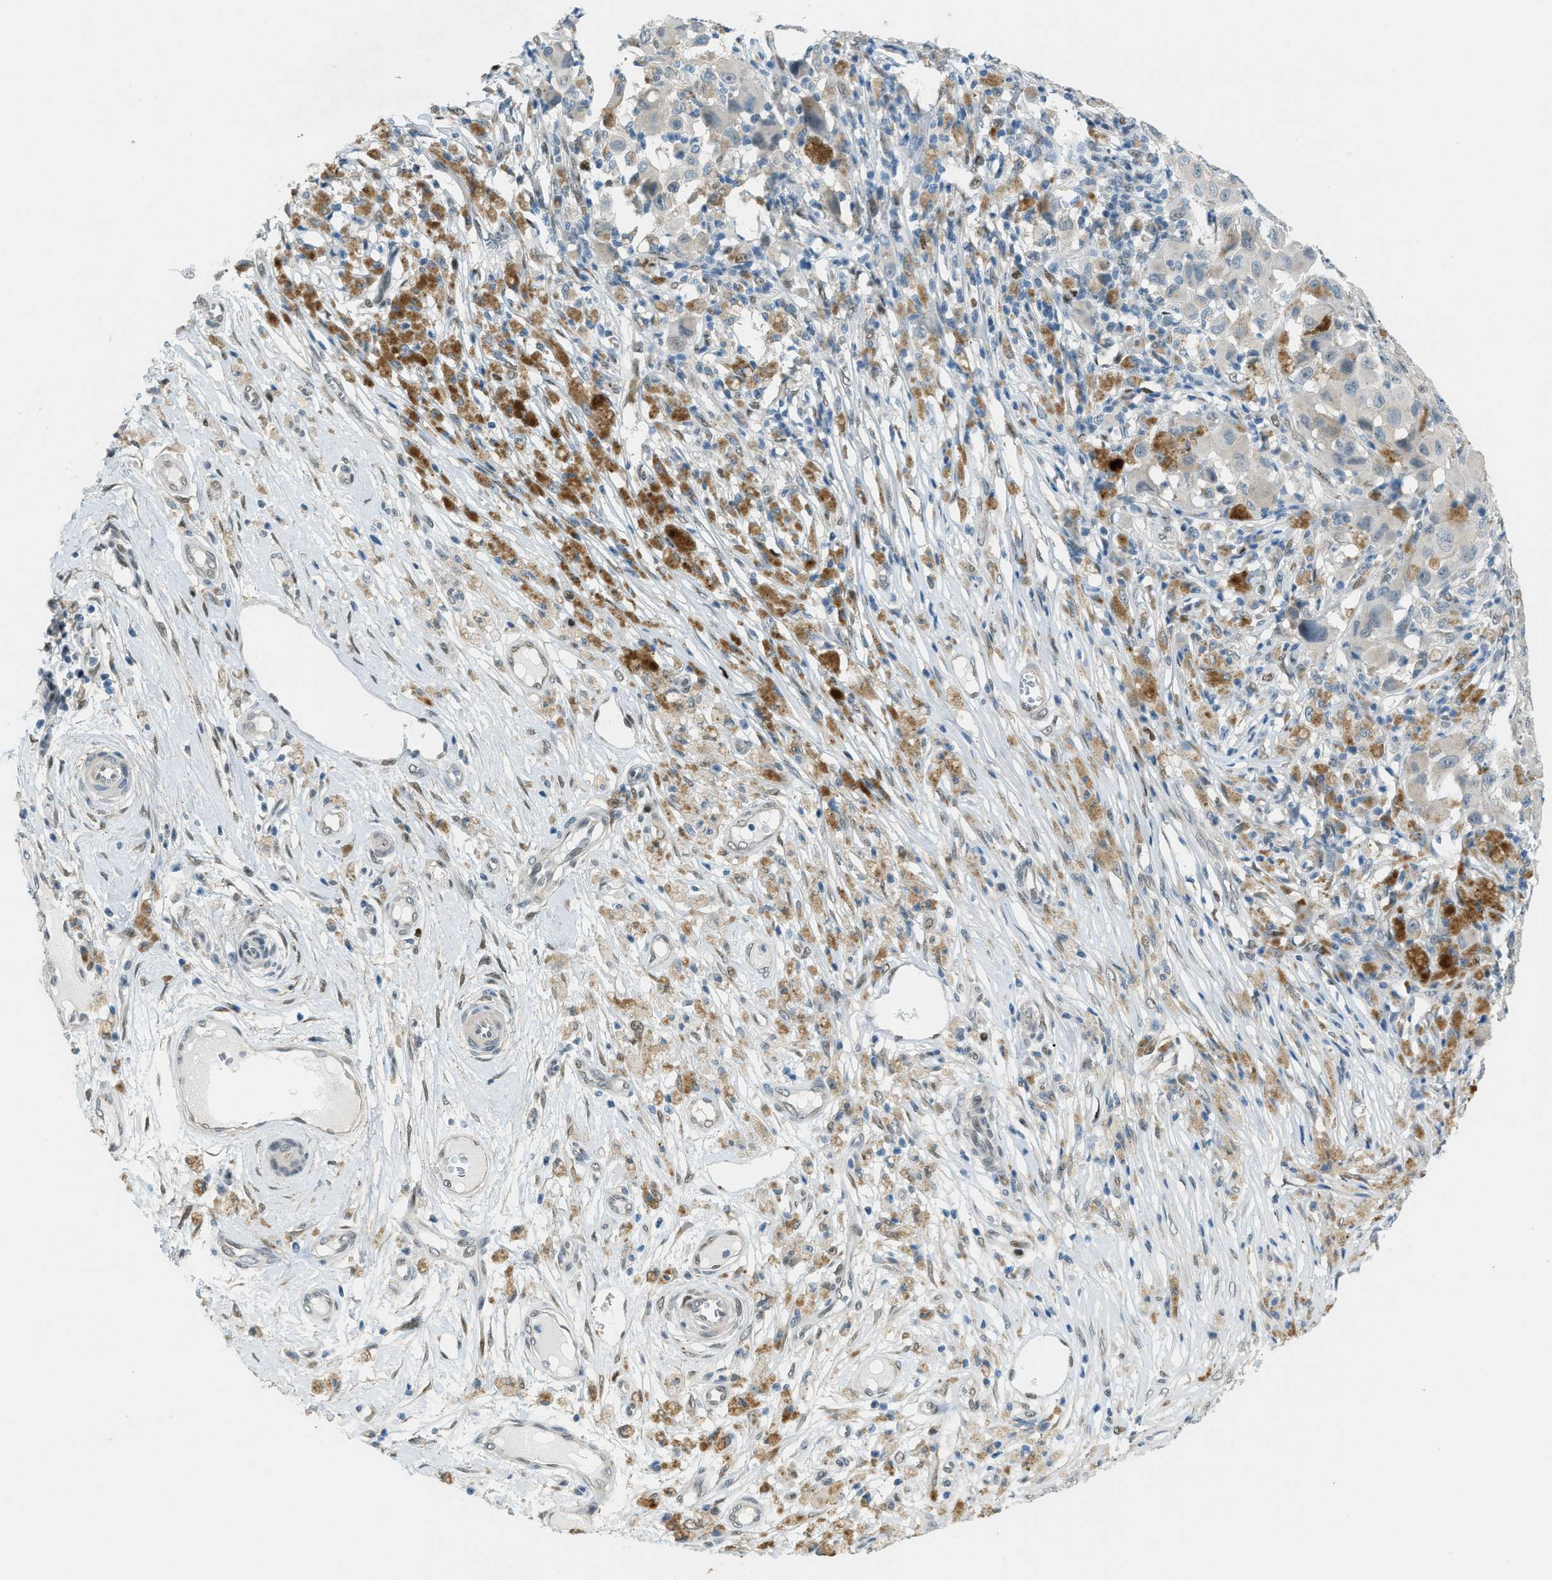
{"staining": {"intensity": "negative", "quantity": "none", "location": "none"}, "tissue": "melanoma", "cell_type": "Tumor cells", "image_type": "cancer", "snomed": [{"axis": "morphology", "description": "Malignant melanoma, NOS"}, {"axis": "topography", "description": "Skin"}], "caption": "IHC photomicrograph of human malignant melanoma stained for a protein (brown), which demonstrates no expression in tumor cells.", "gene": "TCF3", "patient": {"sex": "male", "age": 96}}